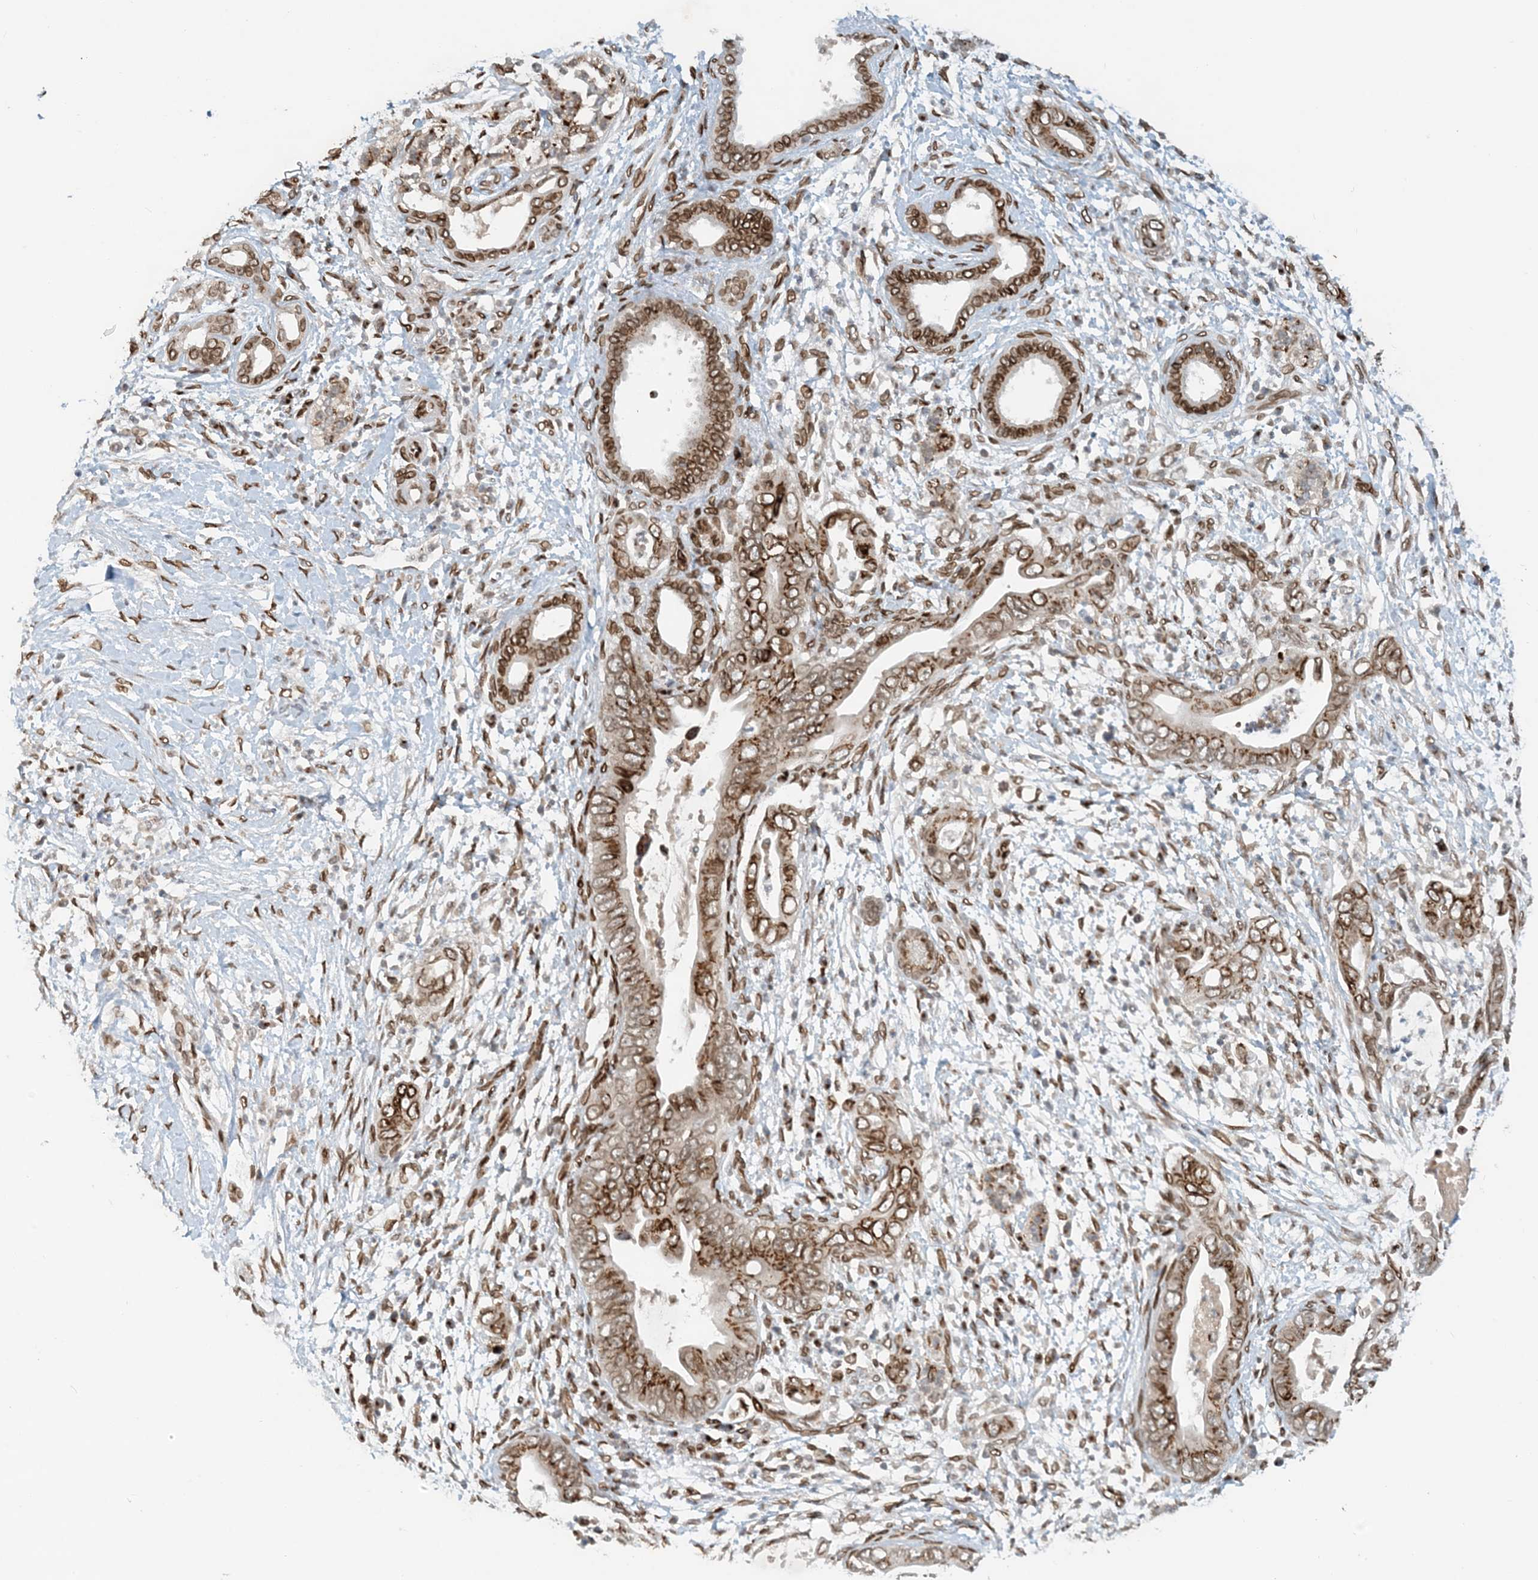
{"staining": {"intensity": "moderate", "quantity": ">75%", "location": "cytoplasmic/membranous"}, "tissue": "pancreatic cancer", "cell_type": "Tumor cells", "image_type": "cancer", "snomed": [{"axis": "morphology", "description": "Adenocarcinoma, NOS"}, {"axis": "topography", "description": "Pancreas"}], "caption": "This micrograph shows pancreatic cancer stained with immunohistochemistry to label a protein in brown. The cytoplasmic/membranous of tumor cells show moderate positivity for the protein. Nuclei are counter-stained blue.", "gene": "SLC35A2", "patient": {"sex": "male", "age": 75}}